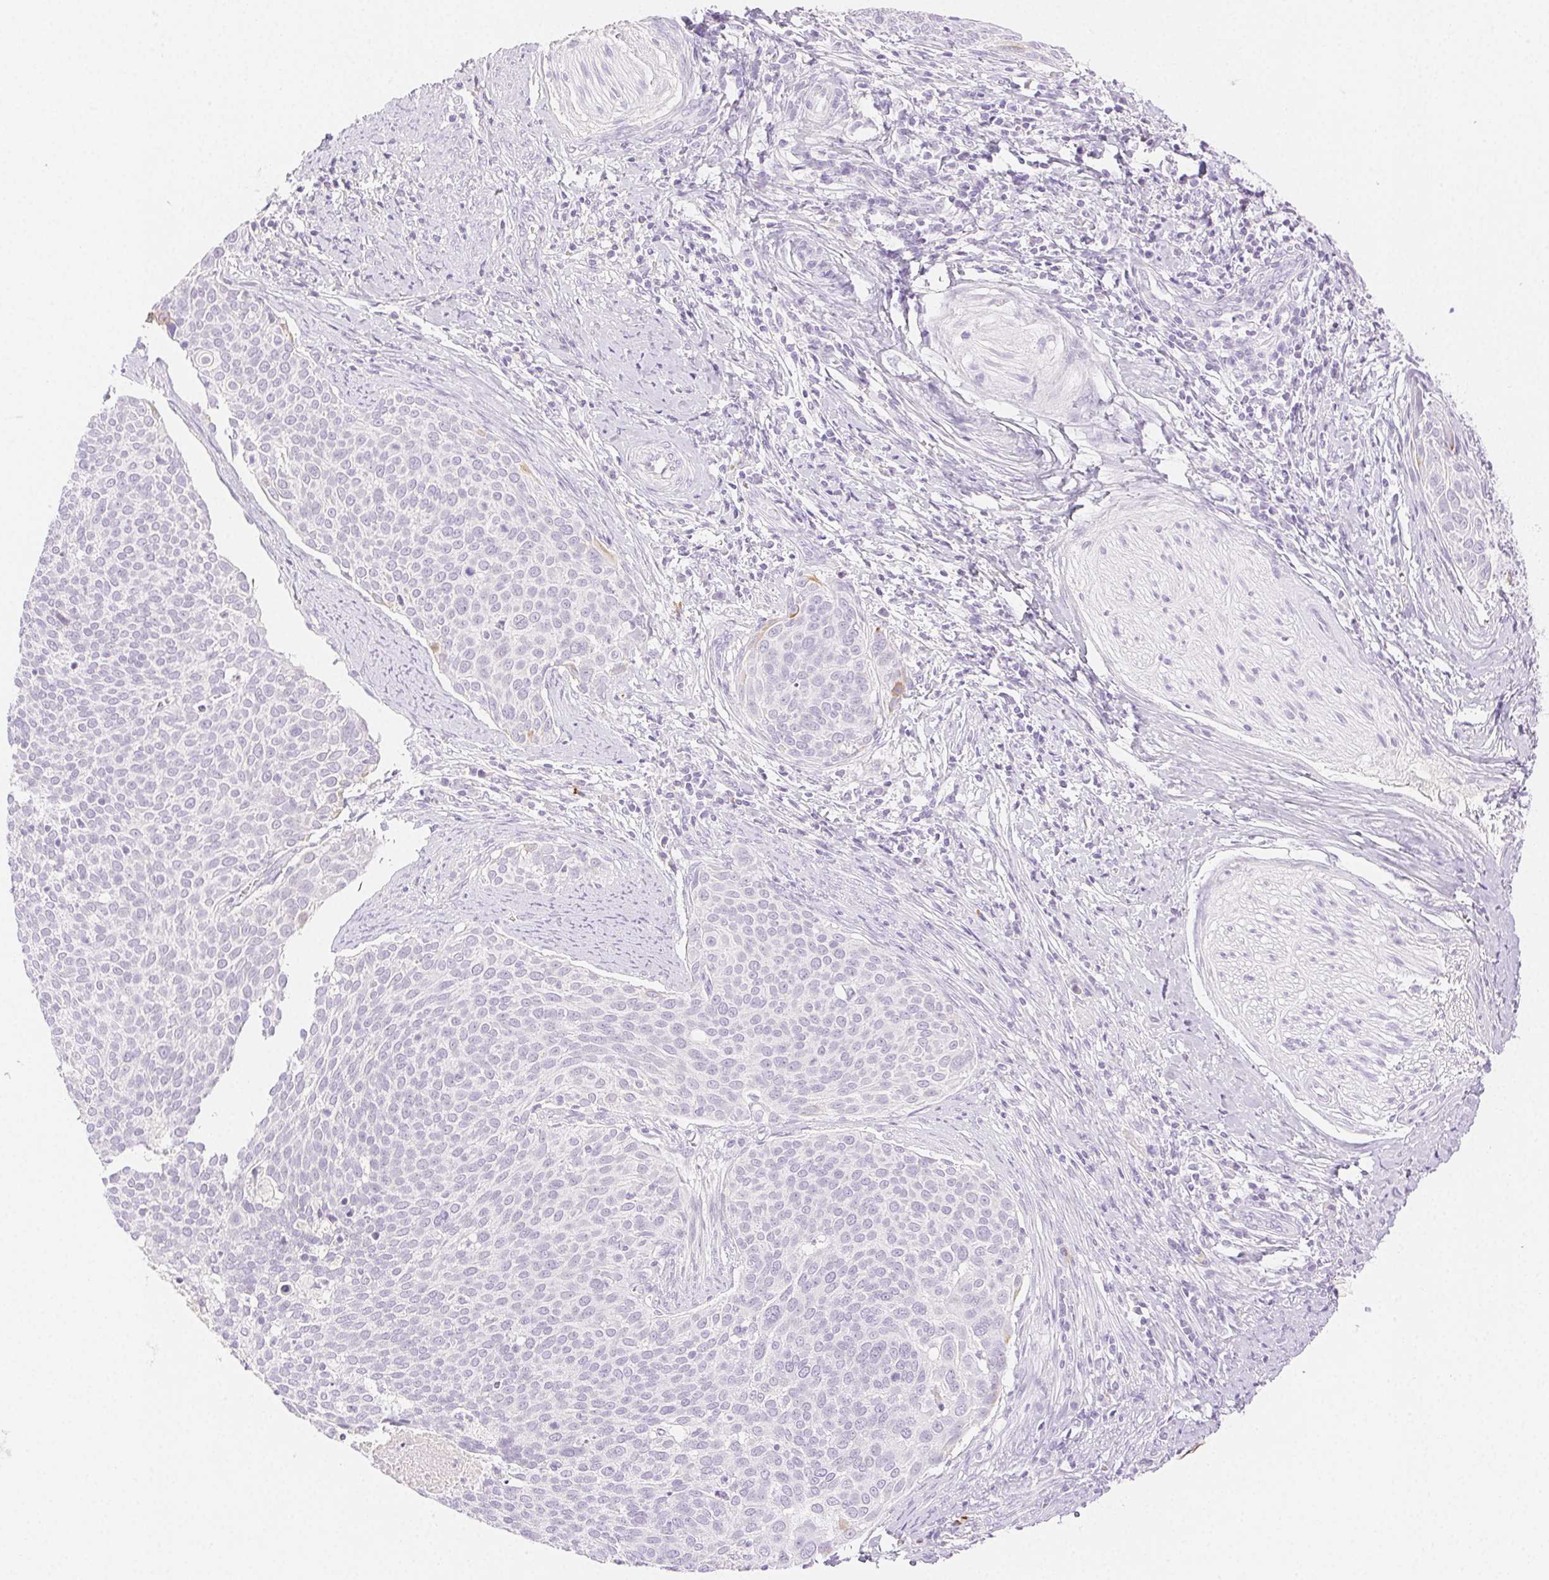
{"staining": {"intensity": "negative", "quantity": "none", "location": "none"}, "tissue": "cervical cancer", "cell_type": "Tumor cells", "image_type": "cancer", "snomed": [{"axis": "morphology", "description": "Squamous cell carcinoma, NOS"}, {"axis": "topography", "description": "Cervix"}], "caption": "This image is of cervical cancer (squamous cell carcinoma) stained with IHC to label a protein in brown with the nuclei are counter-stained blue. There is no positivity in tumor cells.", "gene": "SPACA4", "patient": {"sex": "female", "age": 39}}